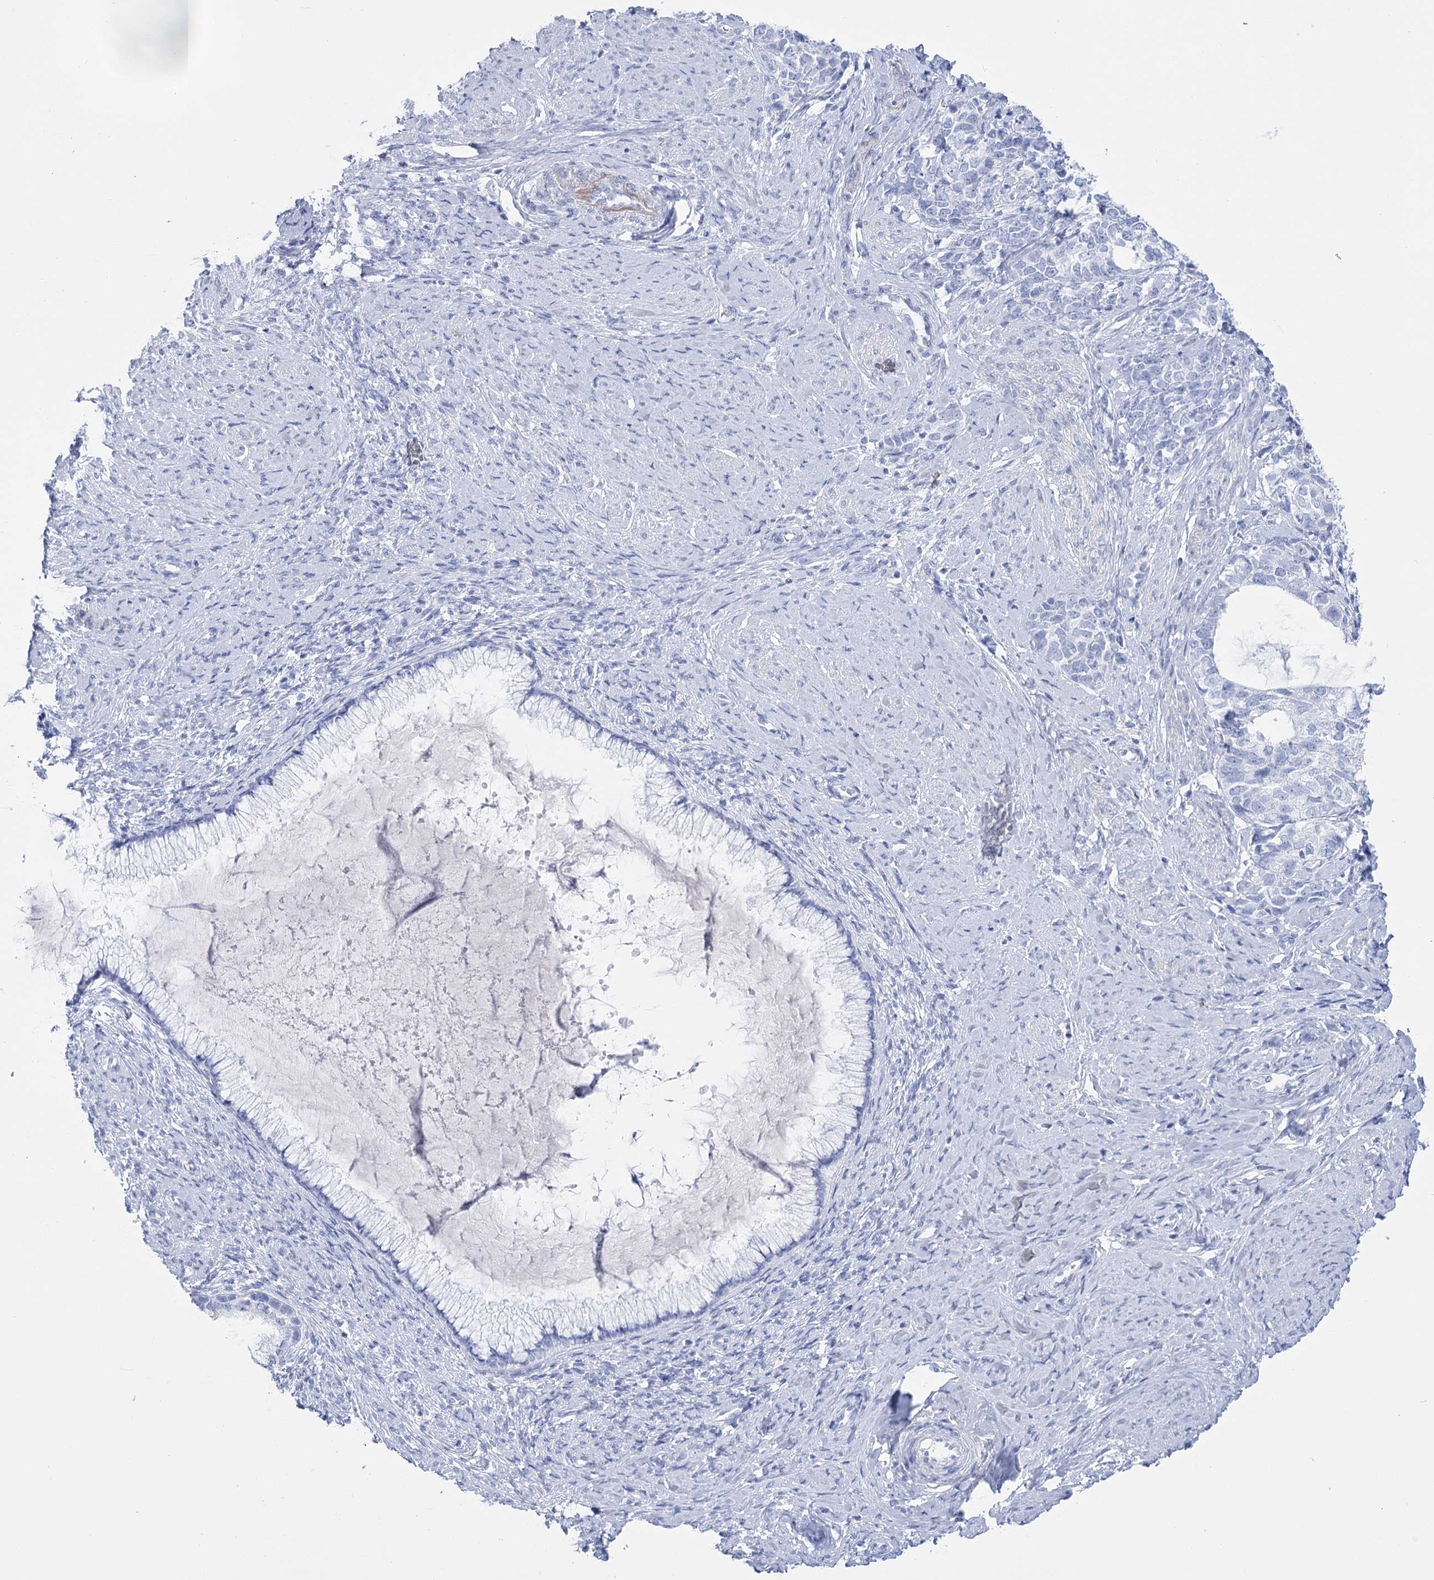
{"staining": {"intensity": "negative", "quantity": "none", "location": "none"}, "tissue": "cervical cancer", "cell_type": "Tumor cells", "image_type": "cancer", "snomed": [{"axis": "morphology", "description": "Squamous cell carcinoma, NOS"}, {"axis": "topography", "description": "Cervix"}], "caption": "An immunohistochemistry (IHC) micrograph of cervical cancer (squamous cell carcinoma) is shown. There is no staining in tumor cells of cervical cancer (squamous cell carcinoma).", "gene": "PCDHA1", "patient": {"sex": "female", "age": 63}}